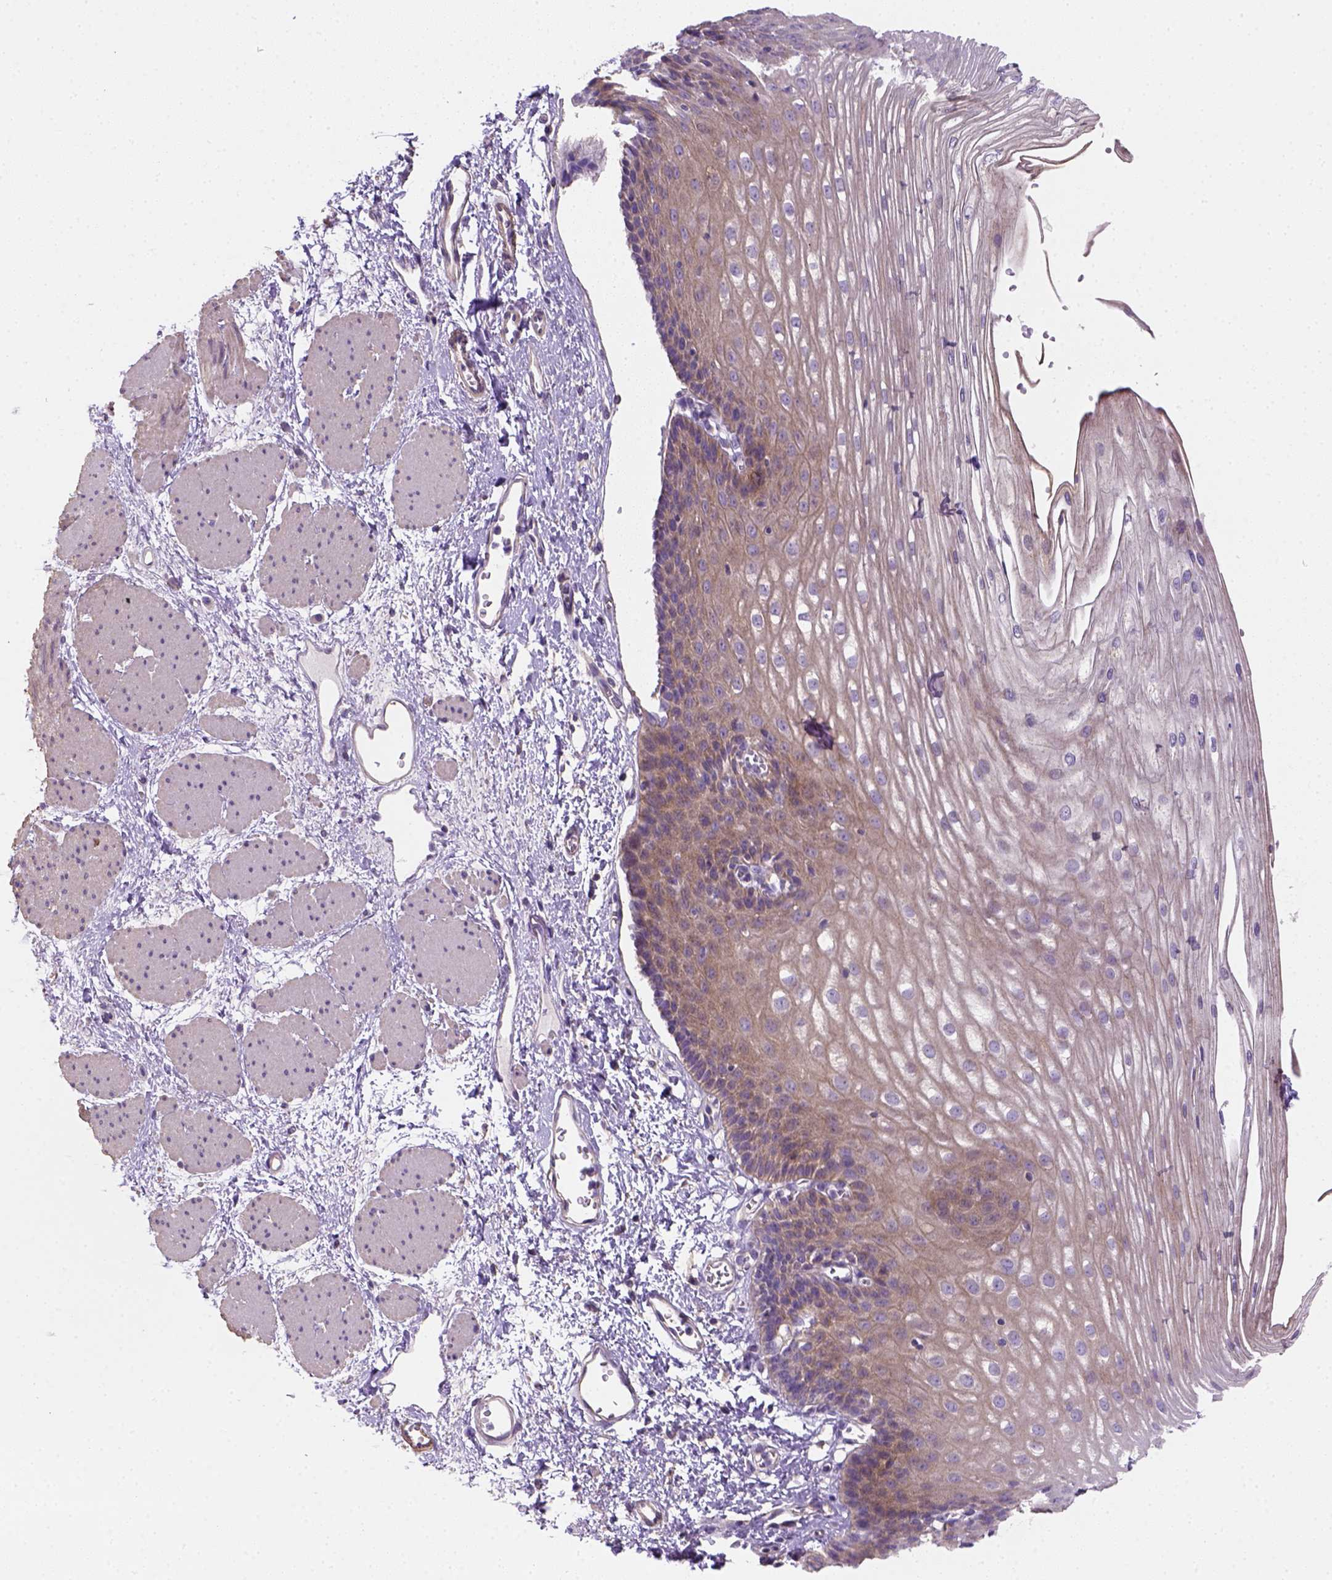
{"staining": {"intensity": "weak", "quantity": ">75%", "location": "cytoplasmic/membranous"}, "tissue": "esophagus", "cell_type": "Squamous epithelial cells", "image_type": "normal", "snomed": [{"axis": "morphology", "description": "Normal tissue, NOS"}, {"axis": "topography", "description": "Esophagus"}], "caption": "The histopathology image displays staining of benign esophagus, revealing weak cytoplasmic/membranous protein positivity (brown color) within squamous epithelial cells.", "gene": "HTRA1", "patient": {"sex": "male", "age": 62}}